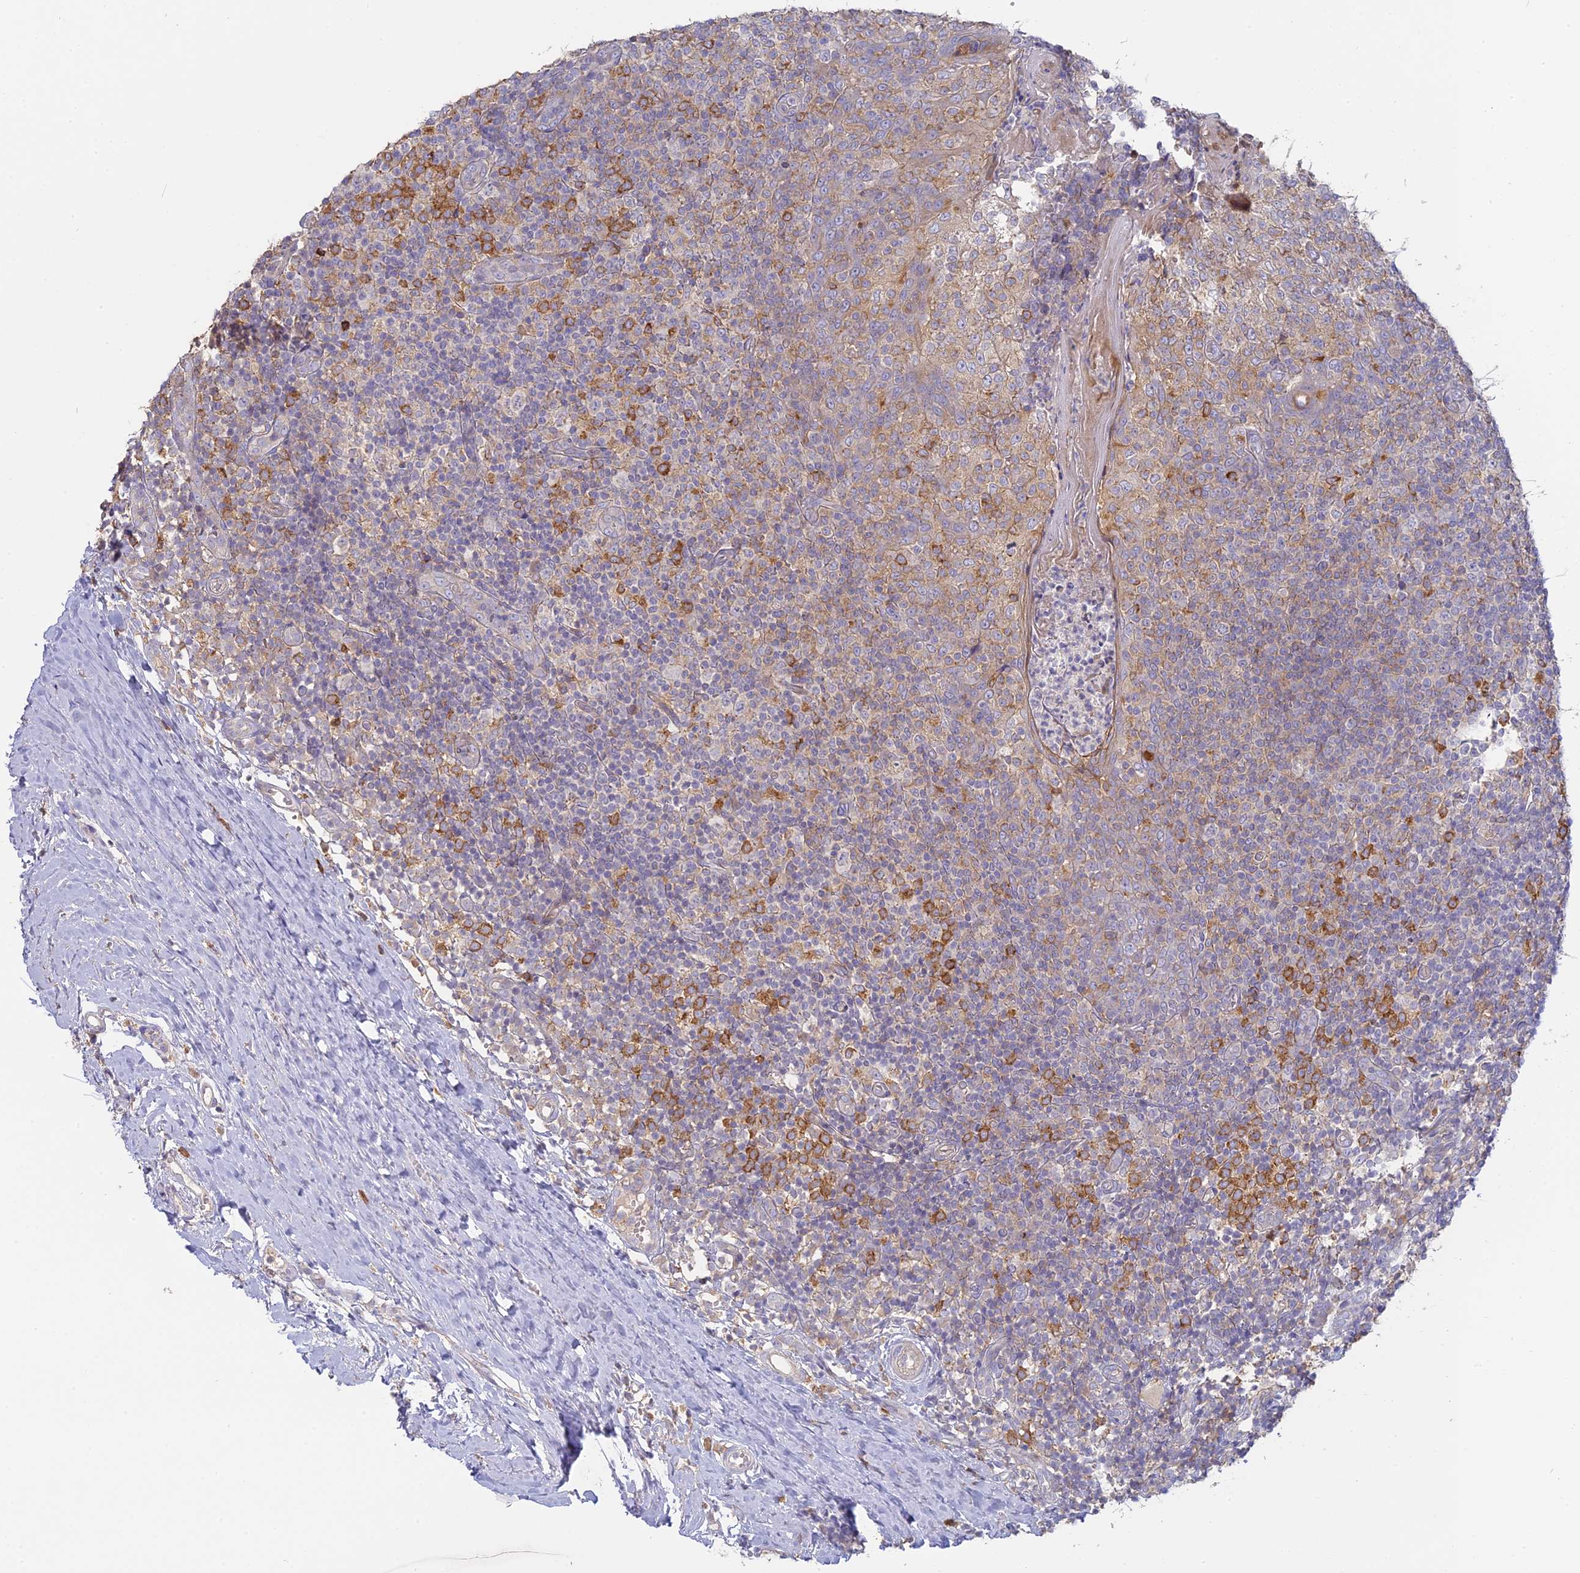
{"staining": {"intensity": "weak", "quantity": "<25%", "location": "cytoplasmic/membranous"}, "tissue": "tonsil", "cell_type": "Germinal center cells", "image_type": "normal", "snomed": [{"axis": "morphology", "description": "Normal tissue, NOS"}, {"axis": "topography", "description": "Tonsil"}], "caption": "Immunohistochemical staining of benign human tonsil reveals no significant positivity in germinal center cells. Nuclei are stained in blue.", "gene": "SFT2D2", "patient": {"sex": "female", "age": 19}}